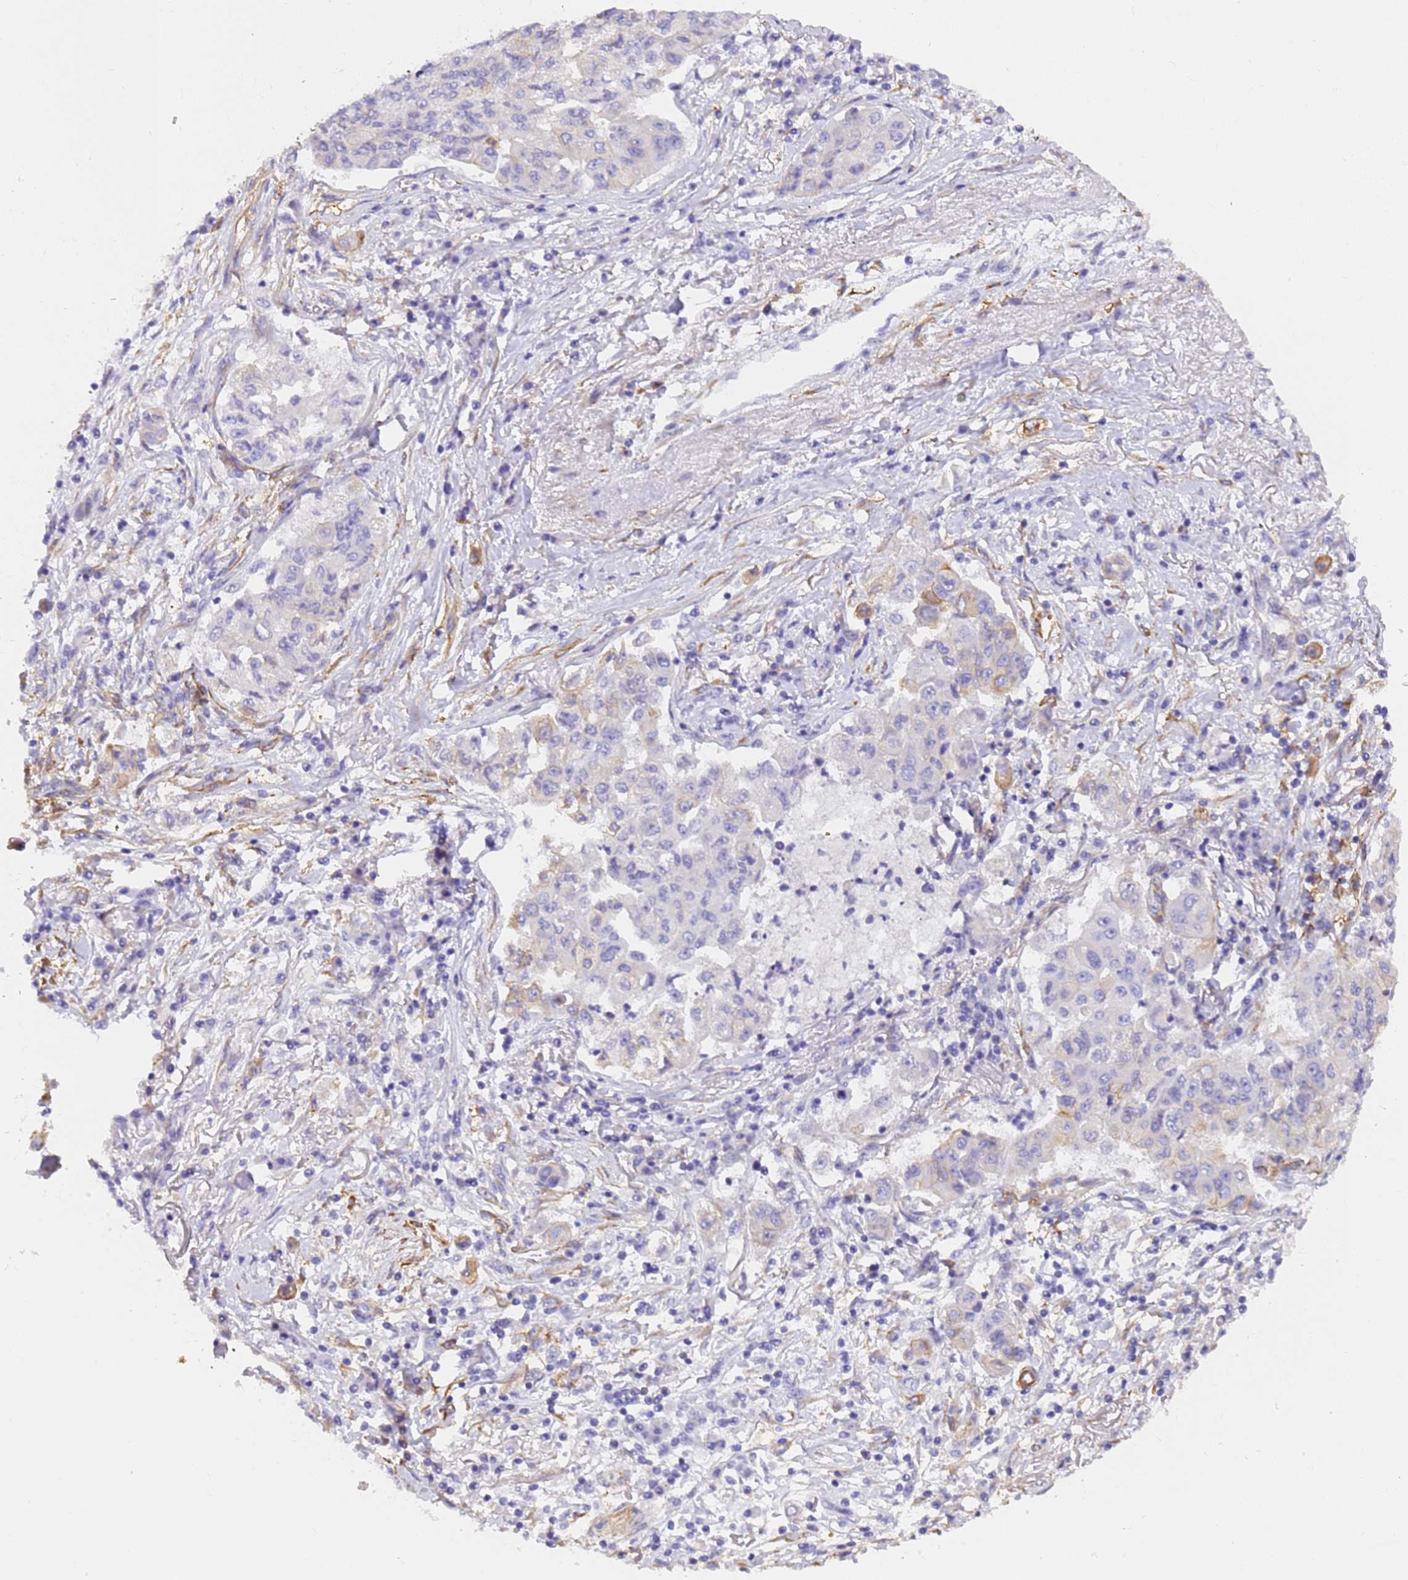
{"staining": {"intensity": "negative", "quantity": "none", "location": "none"}, "tissue": "lung cancer", "cell_type": "Tumor cells", "image_type": "cancer", "snomed": [{"axis": "morphology", "description": "Squamous cell carcinoma, NOS"}, {"axis": "topography", "description": "Lung"}], "caption": "Immunohistochemistry (IHC) of human squamous cell carcinoma (lung) exhibits no staining in tumor cells. Brightfield microscopy of immunohistochemistry stained with DAB (3,3'-diaminobenzidine) (brown) and hematoxylin (blue), captured at high magnification.", "gene": "MVB12A", "patient": {"sex": "male", "age": 74}}